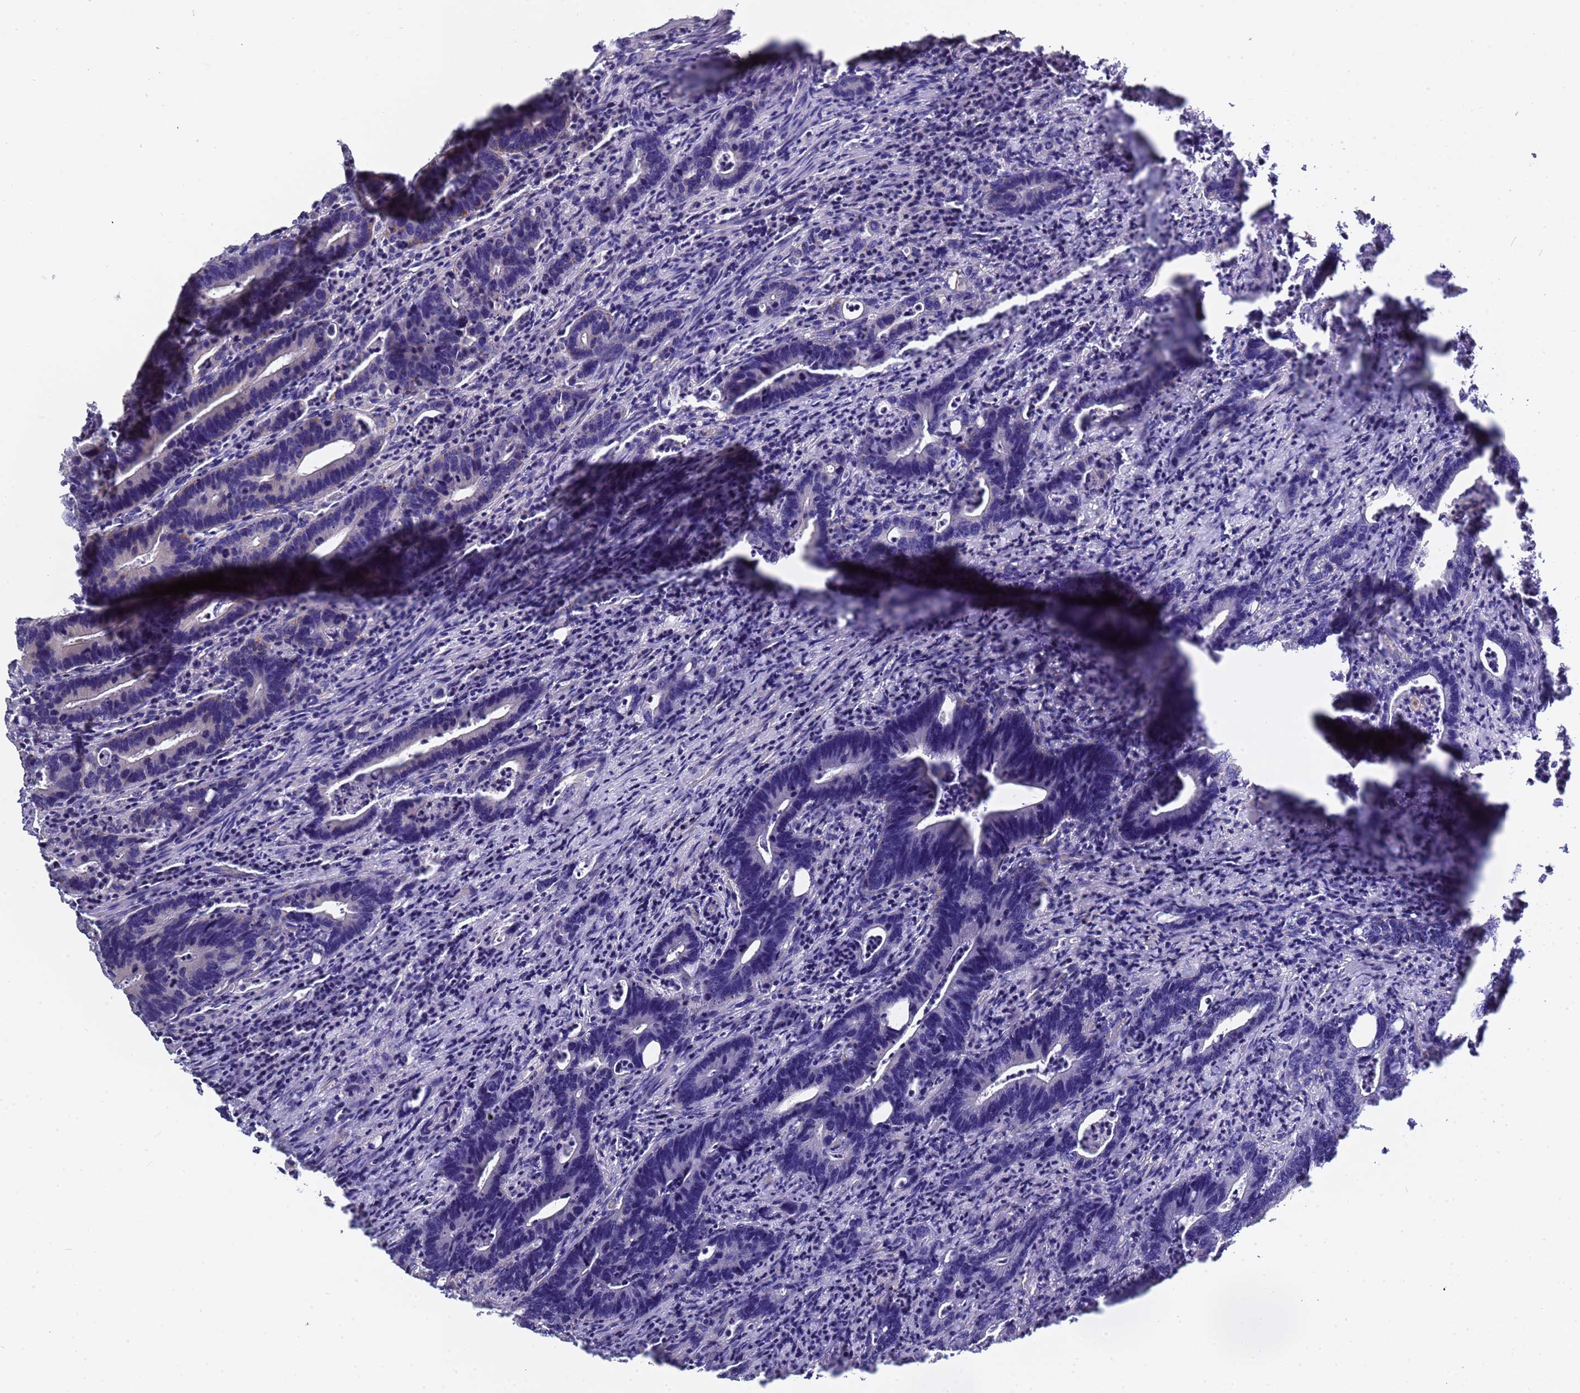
{"staining": {"intensity": "negative", "quantity": "none", "location": "none"}, "tissue": "colorectal cancer", "cell_type": "Tumor cells", "image_type": "cancer", "snomed": [{"axis": "morphology", "description": "Adenocarcinoma, NOS"}, {"axis": "topography", "description": "Colon"}], "caption": "An immunohistochemistry histopathology image of colorectal cancer (adenocarcinoma) is shown. There is no staining in tumor cells of colorectal cancer (adenocarcinoma). (Immunohistochemistry (ihc), brightfield microscopy, high magnification).", "gene": "ELMOD2", "patient": {"sex": "female", "age": 75}}